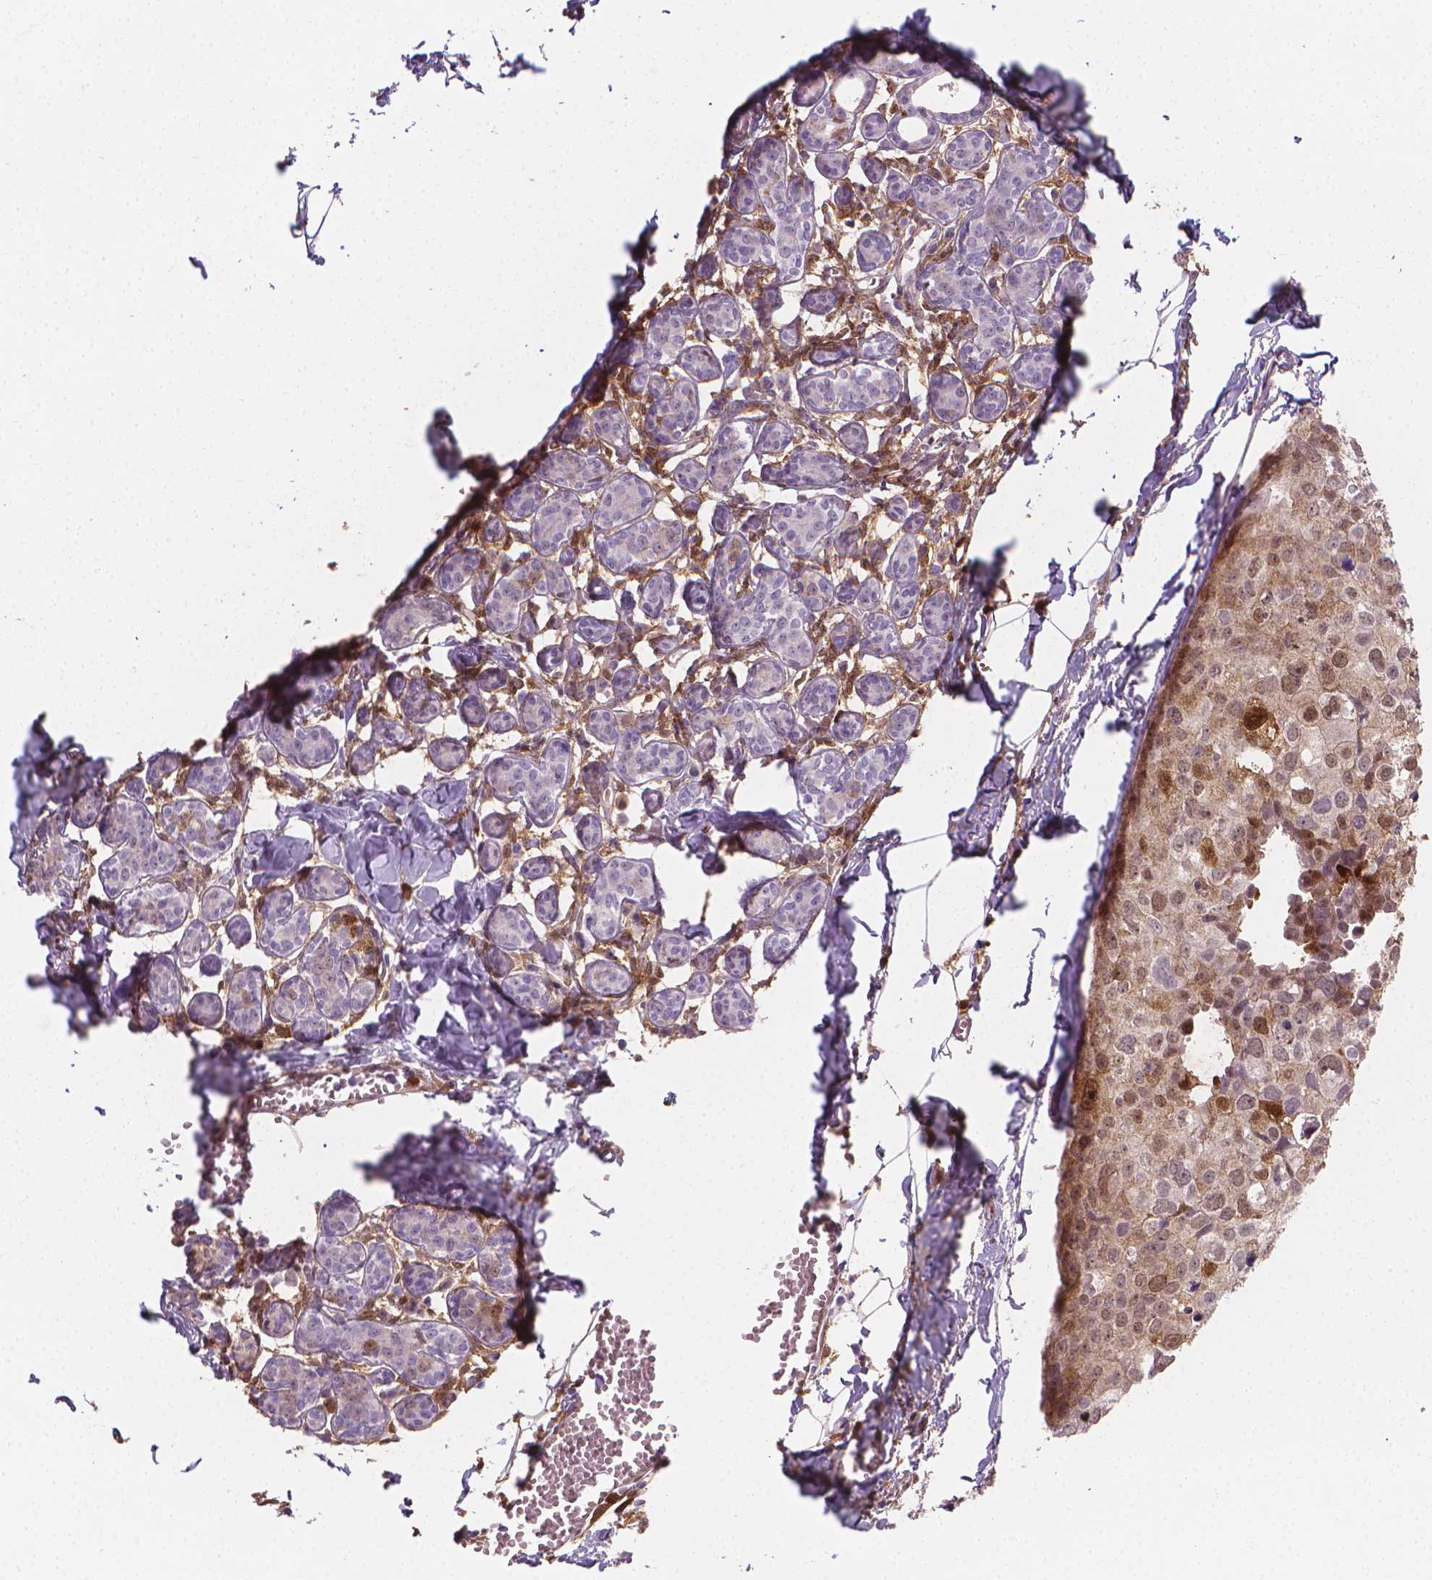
{"staining": {"intensity": "weak", "quantity": "25%-75%", "location": "nuclear"}, "tissue": "breast cancer", "cell_type": "Tumor cells", "image_type": "cancer", "snomed": [{"axis": "morphology", "description": "Duct carcinoma"}, {"axis": "topography", "description": "Breast"}], "caption": "This image reveals breast cancer stained with IHC to label a protein in brown. The nuclear of tumor cells show weak positivity for the protein. Nuclei are counter-stained blue.", "gene": "TNFAIP2", "patient": {"sex": "female", "age": 38}}